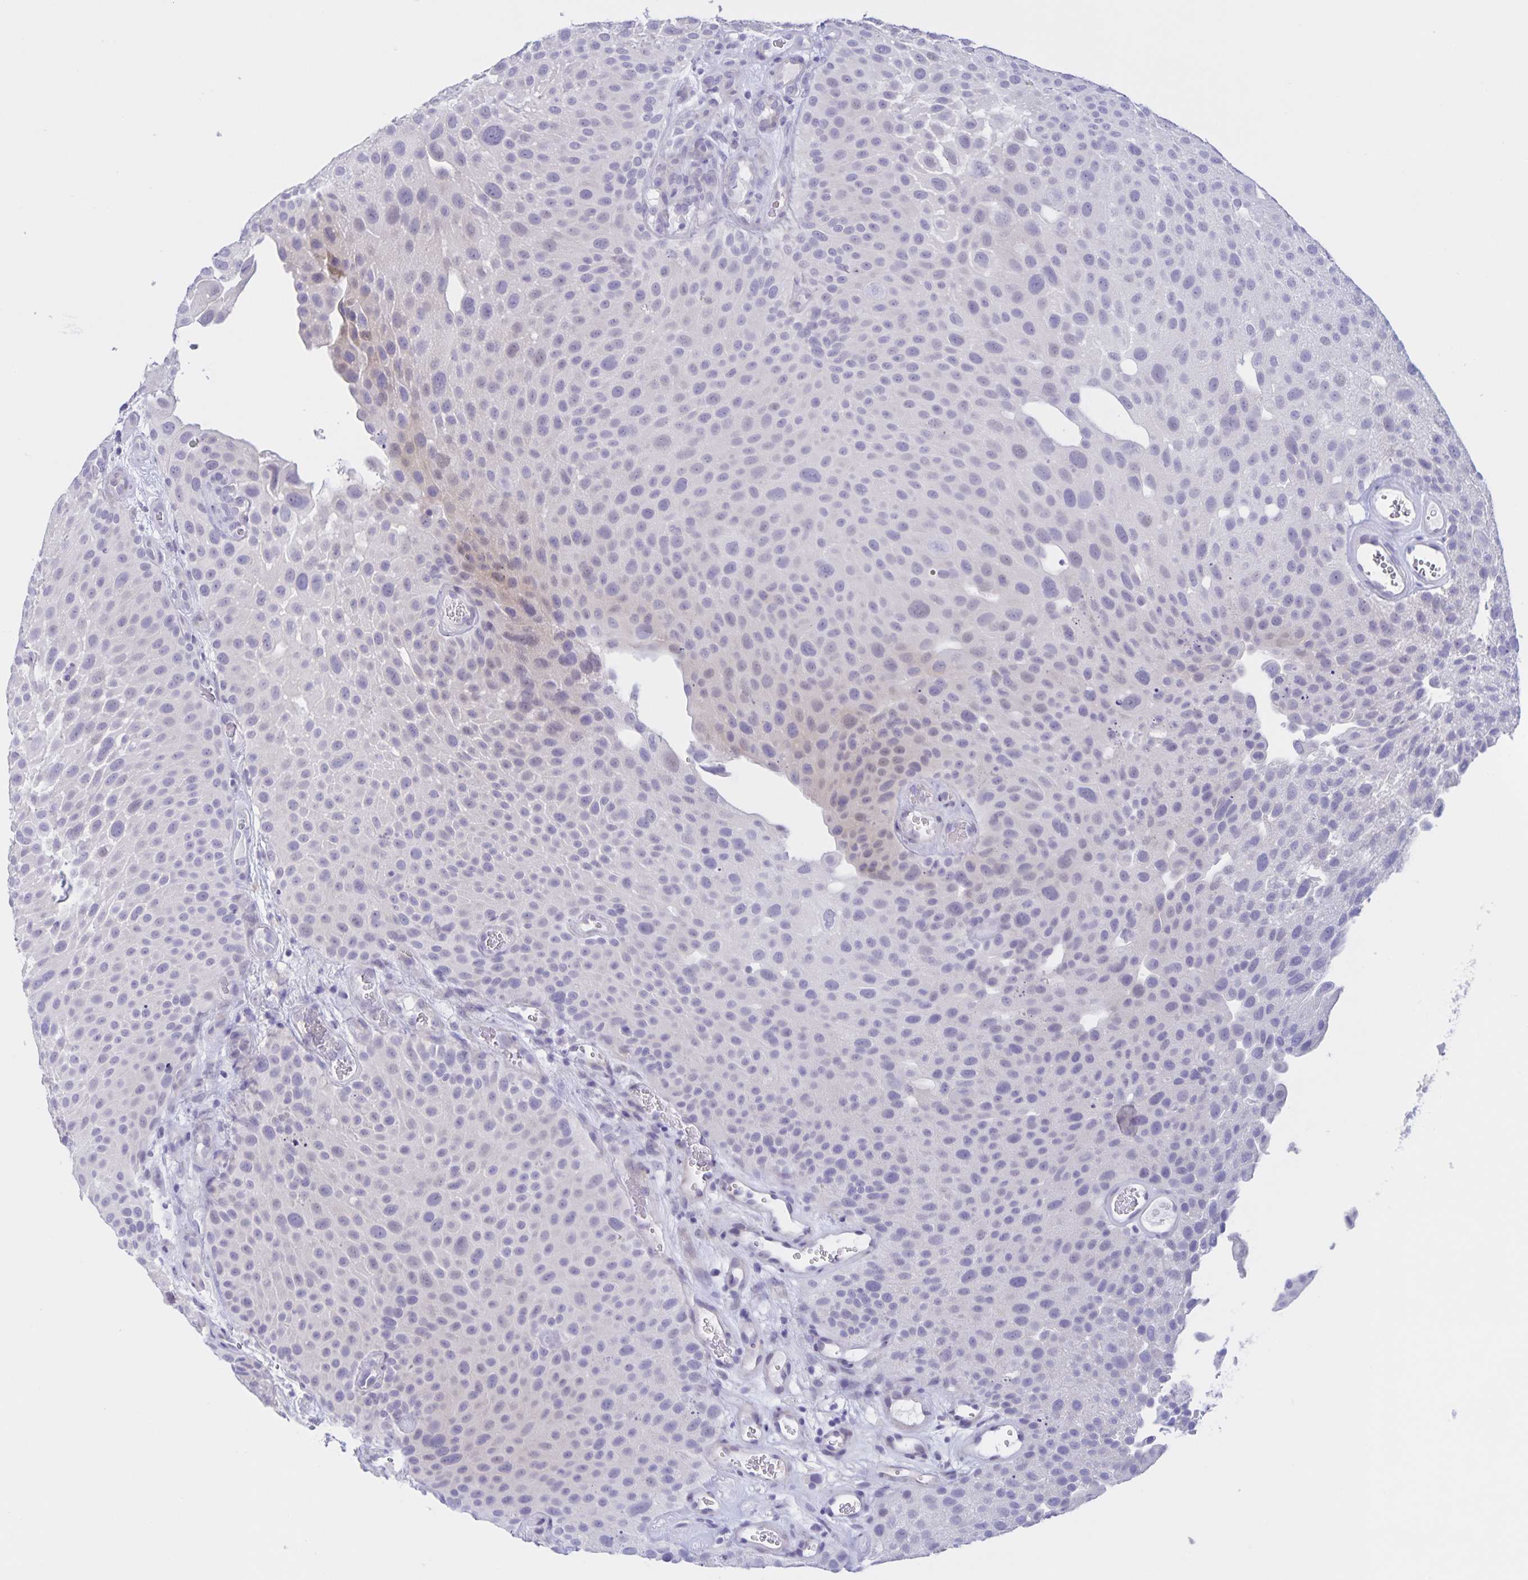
{"staining": {"intensity": "negative", "quantity": "none", "location": "none"}, "tissue": "urothelial cancer", "cell_type": "Tumor cells", "image_type": "cancer", "snomed": [{"axis": "morphology", "description": "Urothelial carcinoma, Low grade"}, {"axis": "topography", "description": "Urinary bladder"}], "caption": "Tumor cells show no significant protein positivity in low-grade urothelial carcinoma. Nuclei are stained in blue.", "gene": "DMGDH", "patient": {"sex": "male", "age": 72}}